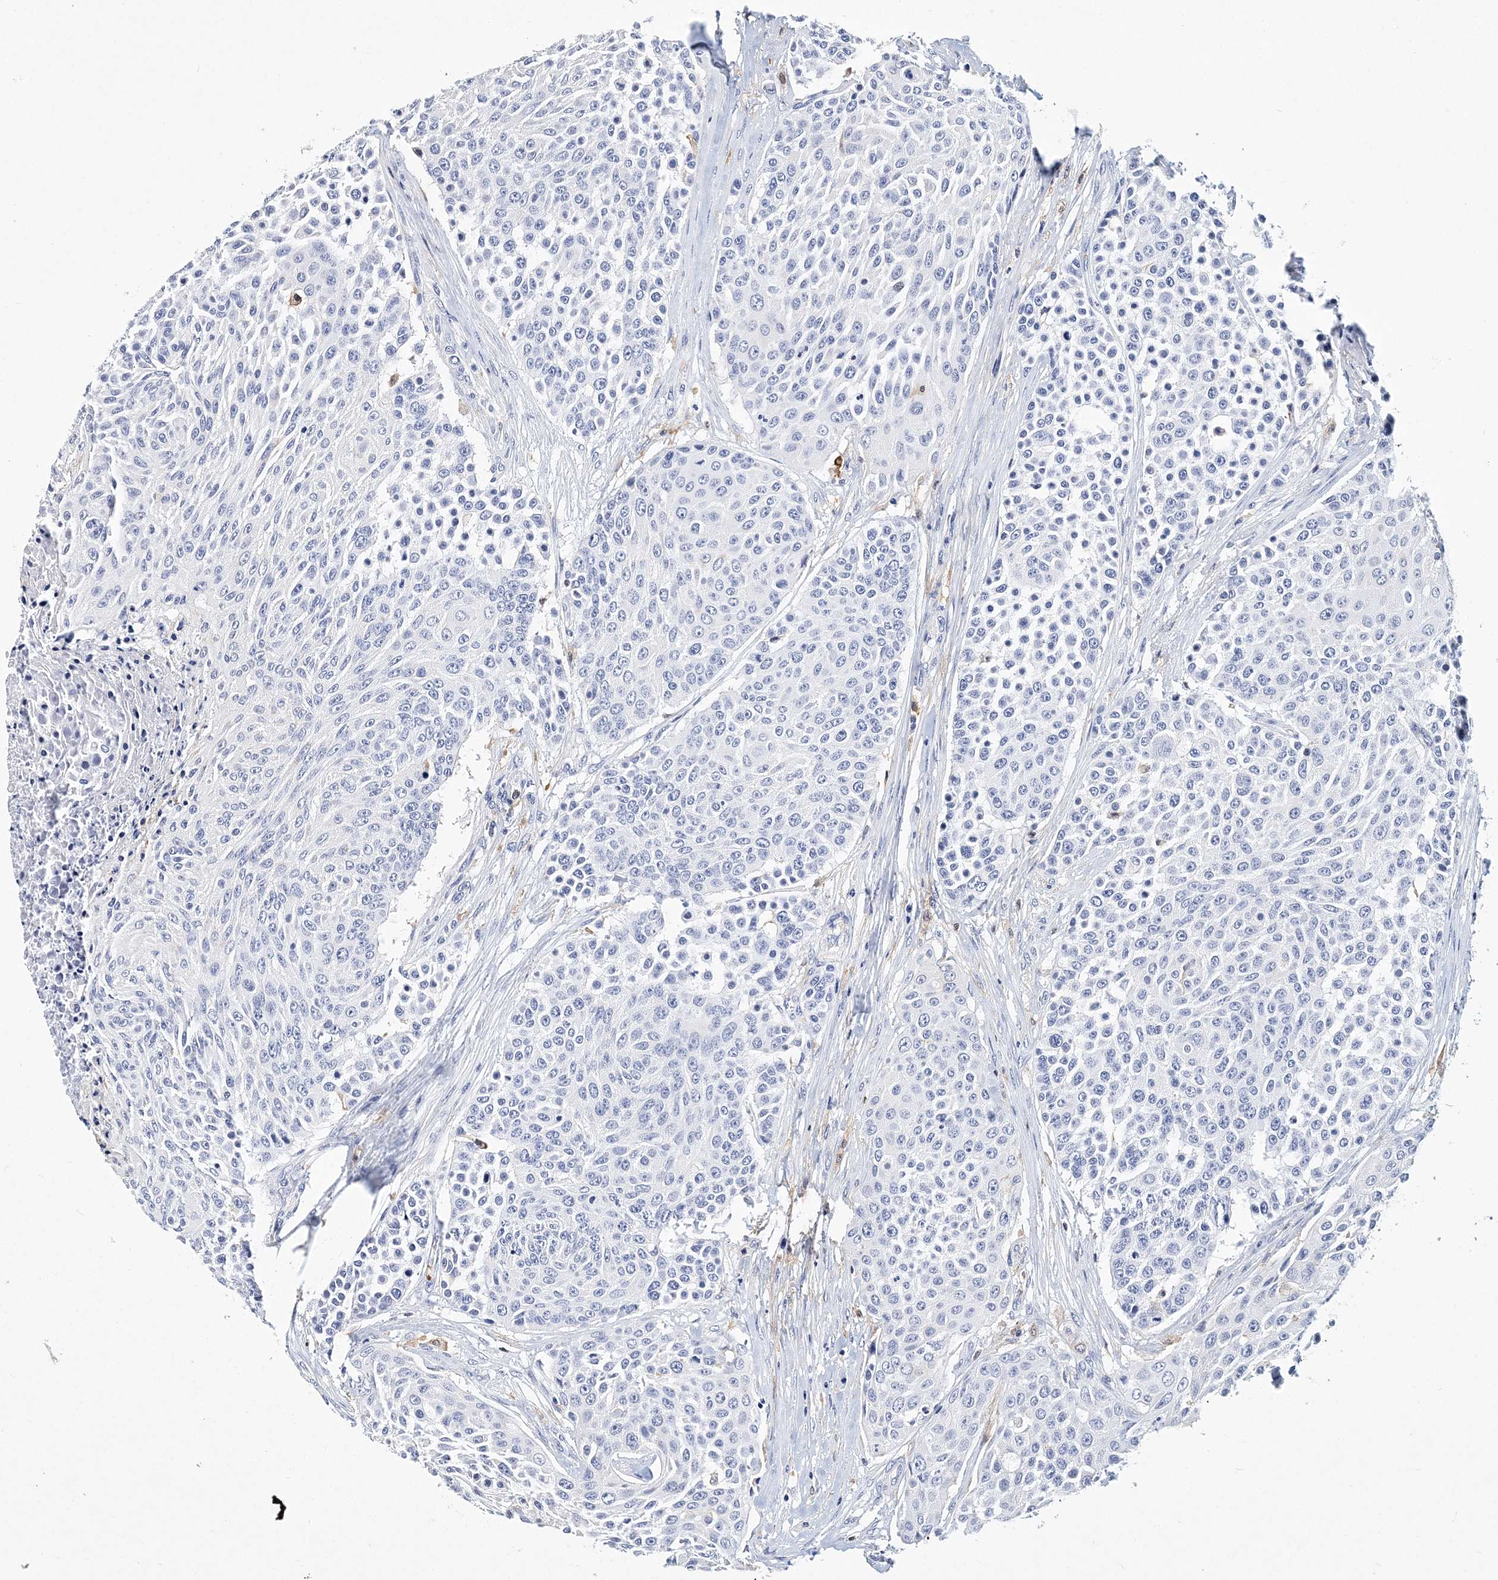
{"staining": {"intensity": "negative", "quantity": "none", "location": "none"}, "tissue": "urothelial cancer", "cell_type": "Tumor cells", "image_type": "cancer", "snomed": [{"axis": "morphology", "description": "Urothelial carcinoma, High grade"}, {"axis": "topography", "description": "Urinary bladder"}], "caption": "A high-resolution histopathology image shows immunohistochemistry (IHC) staining of urothelial cancer, which shows no significant positivity in tumor cells.", "gene": "ITGA2B", "patient": {"sex": "female", "age": 63}}